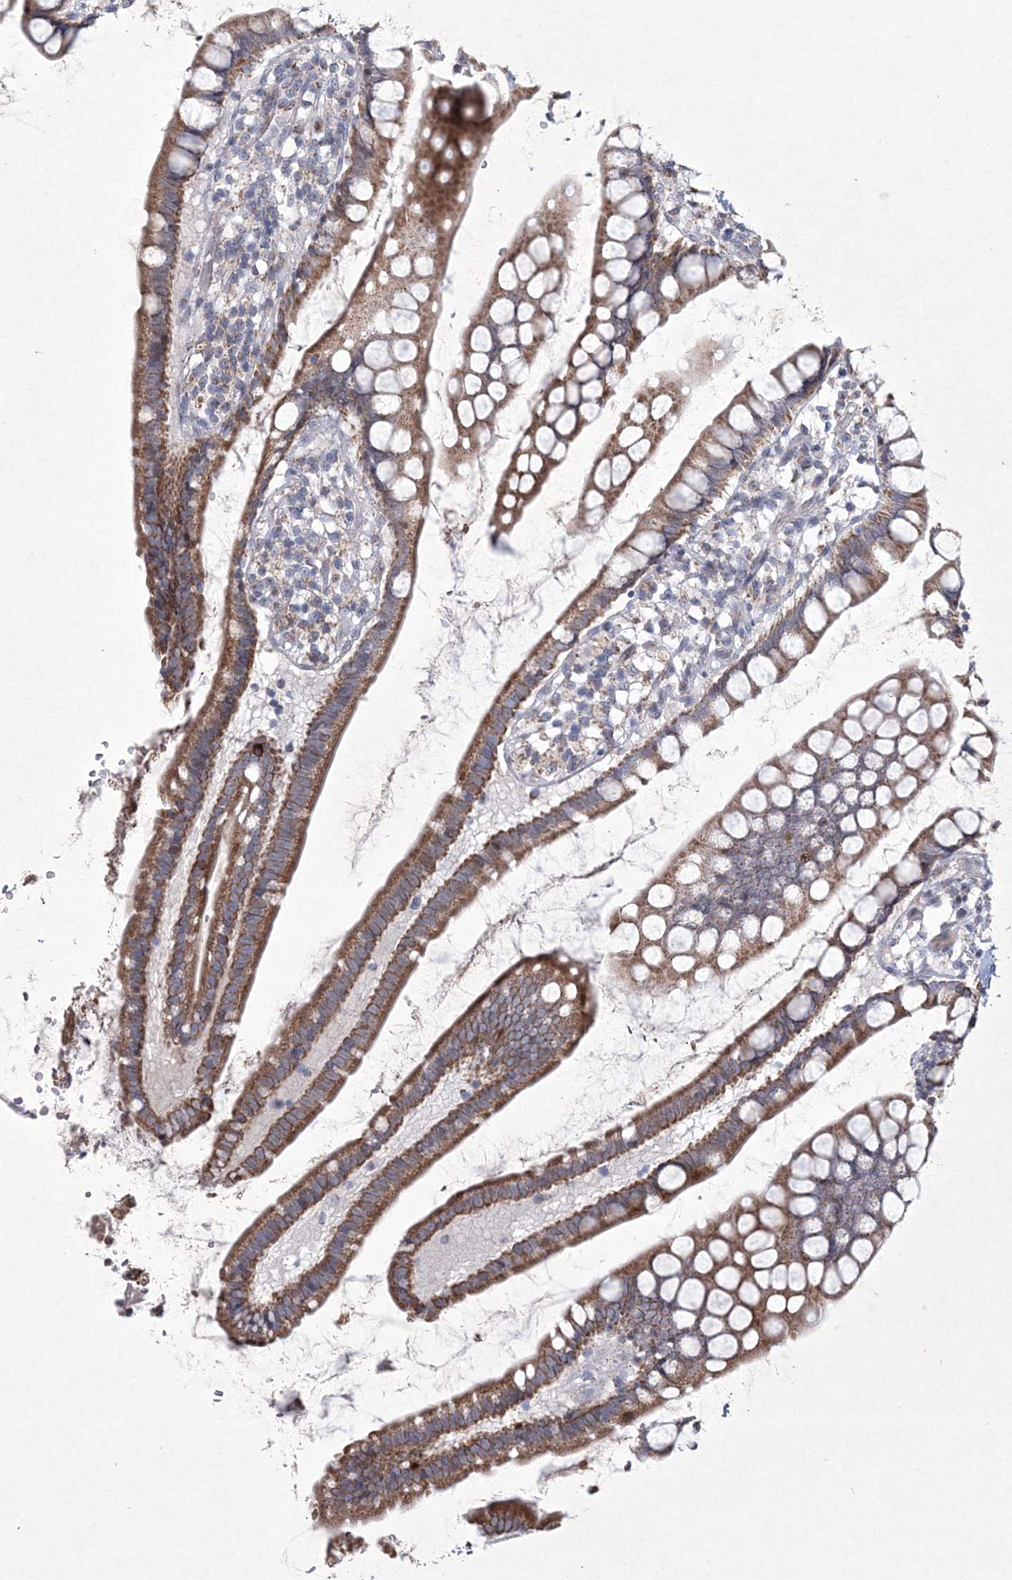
{"staining": {"intensity": "moderate", "quantity": ">75%", "location": "cytoplasmic/membranous"}, "tissue": "small intestine", "cell_type": "Glandular cells", "image_type": "normal", "snomed": [{"axis": "morphology", "description": "Normal tissue, NOS"}, {"axis": "topography", "description": "Small intestine"}], "caption": "A brown stain labels moderate cytoplasmic/membranous staining of a protein in glandular cells of benign human small intestine. The protein of interest is stained brown, and the nuclei are stained in blue (DAB (3,3'-diaminobenzidine) IHC with brightfield microscopy, high magnification).", "gene": "CES4A", "patient": {"sex": "female", "age": 84}}